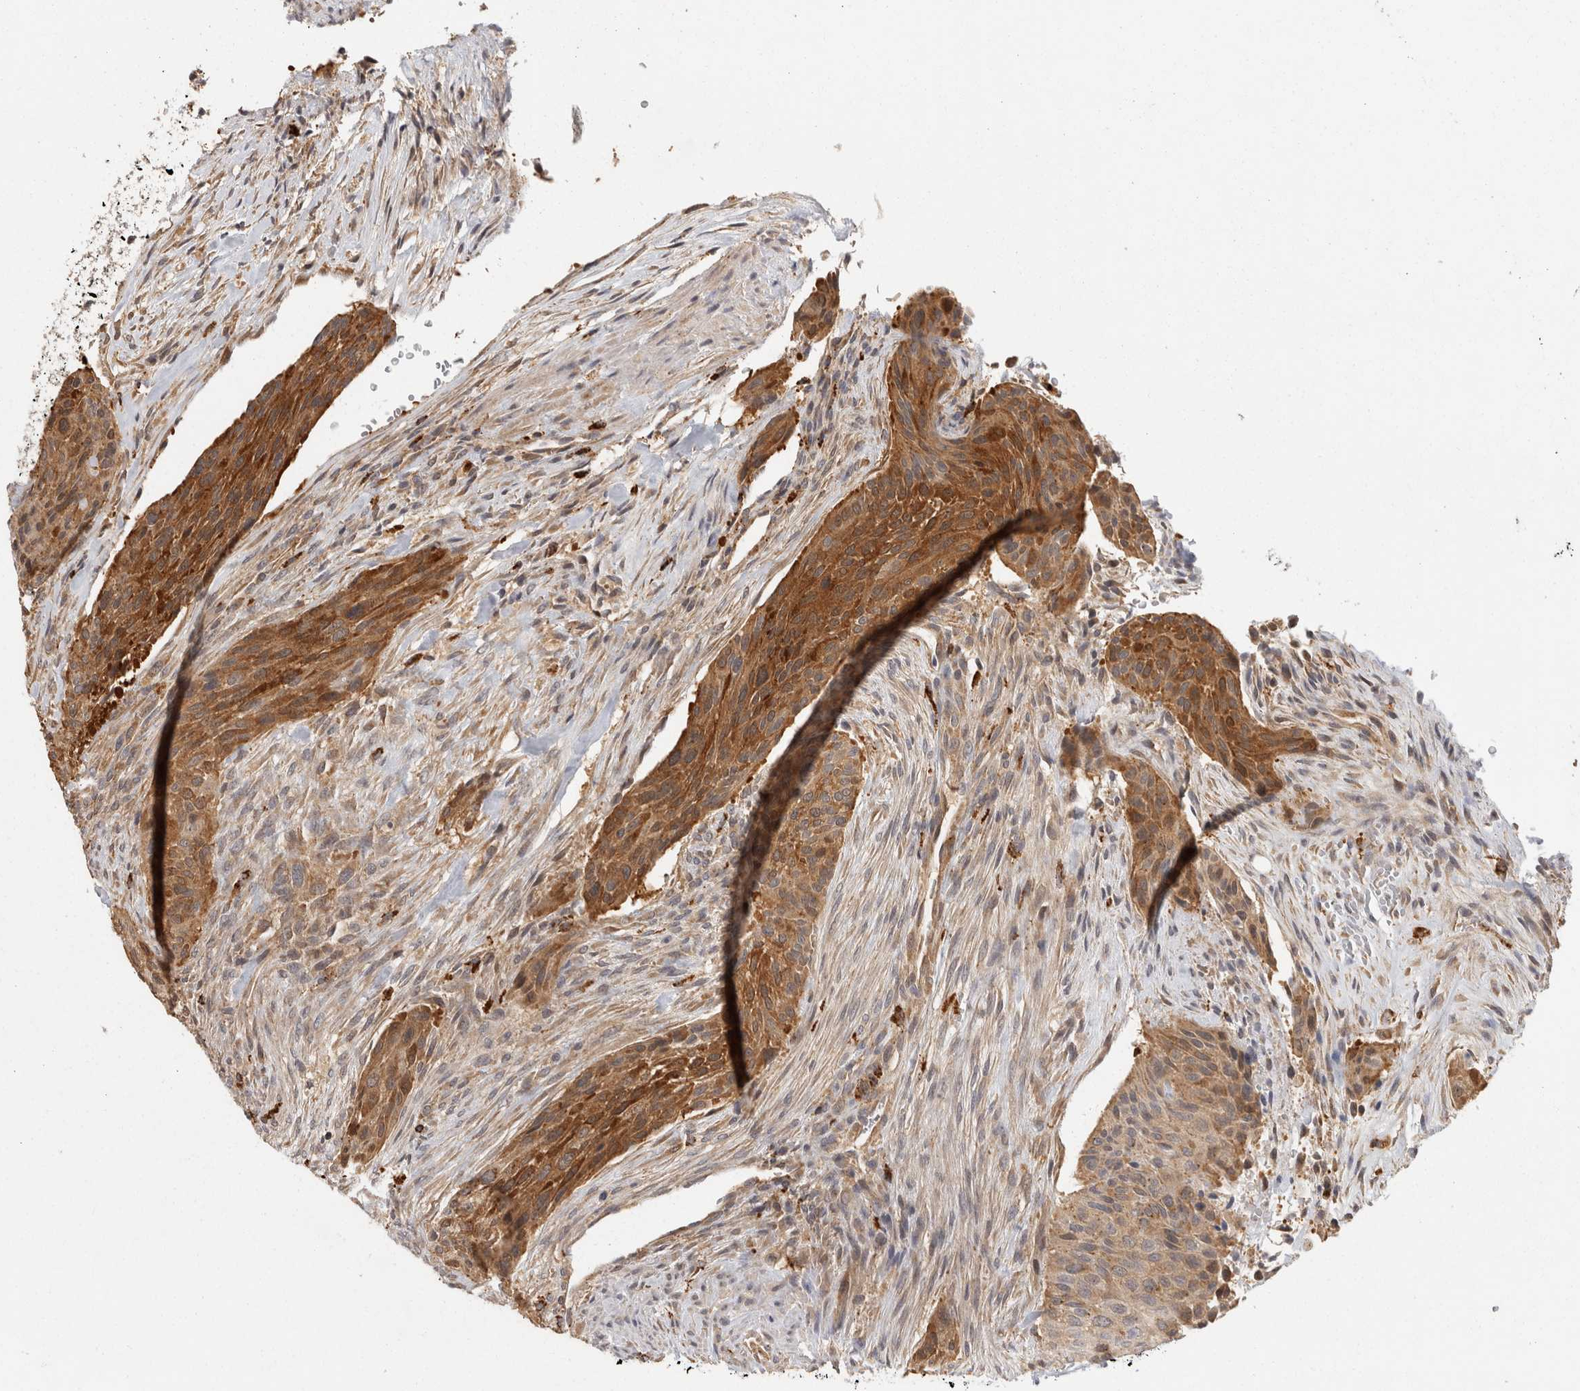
{"staining": {"intensity": "moderate", "quantity": ">75%", "location": "cytoplasmic/membranous"}, "tissue": "urothelial cancer", "cell_type": "Tumor cells", "image_type": "cancer", "snomed": [{"axis": "morphology", "description": "Urothelial carcinoma, High grade"}, {"axis": "topography", "description": "Urinary bladder"}], "caption": "An image of human urothelial cancer stained for a protein exhibits moderate cytoplasmic/membranous brown staining in tumor cells.", "gene": "ACAT2", "patient": {"sex": "male", "age": 35}}